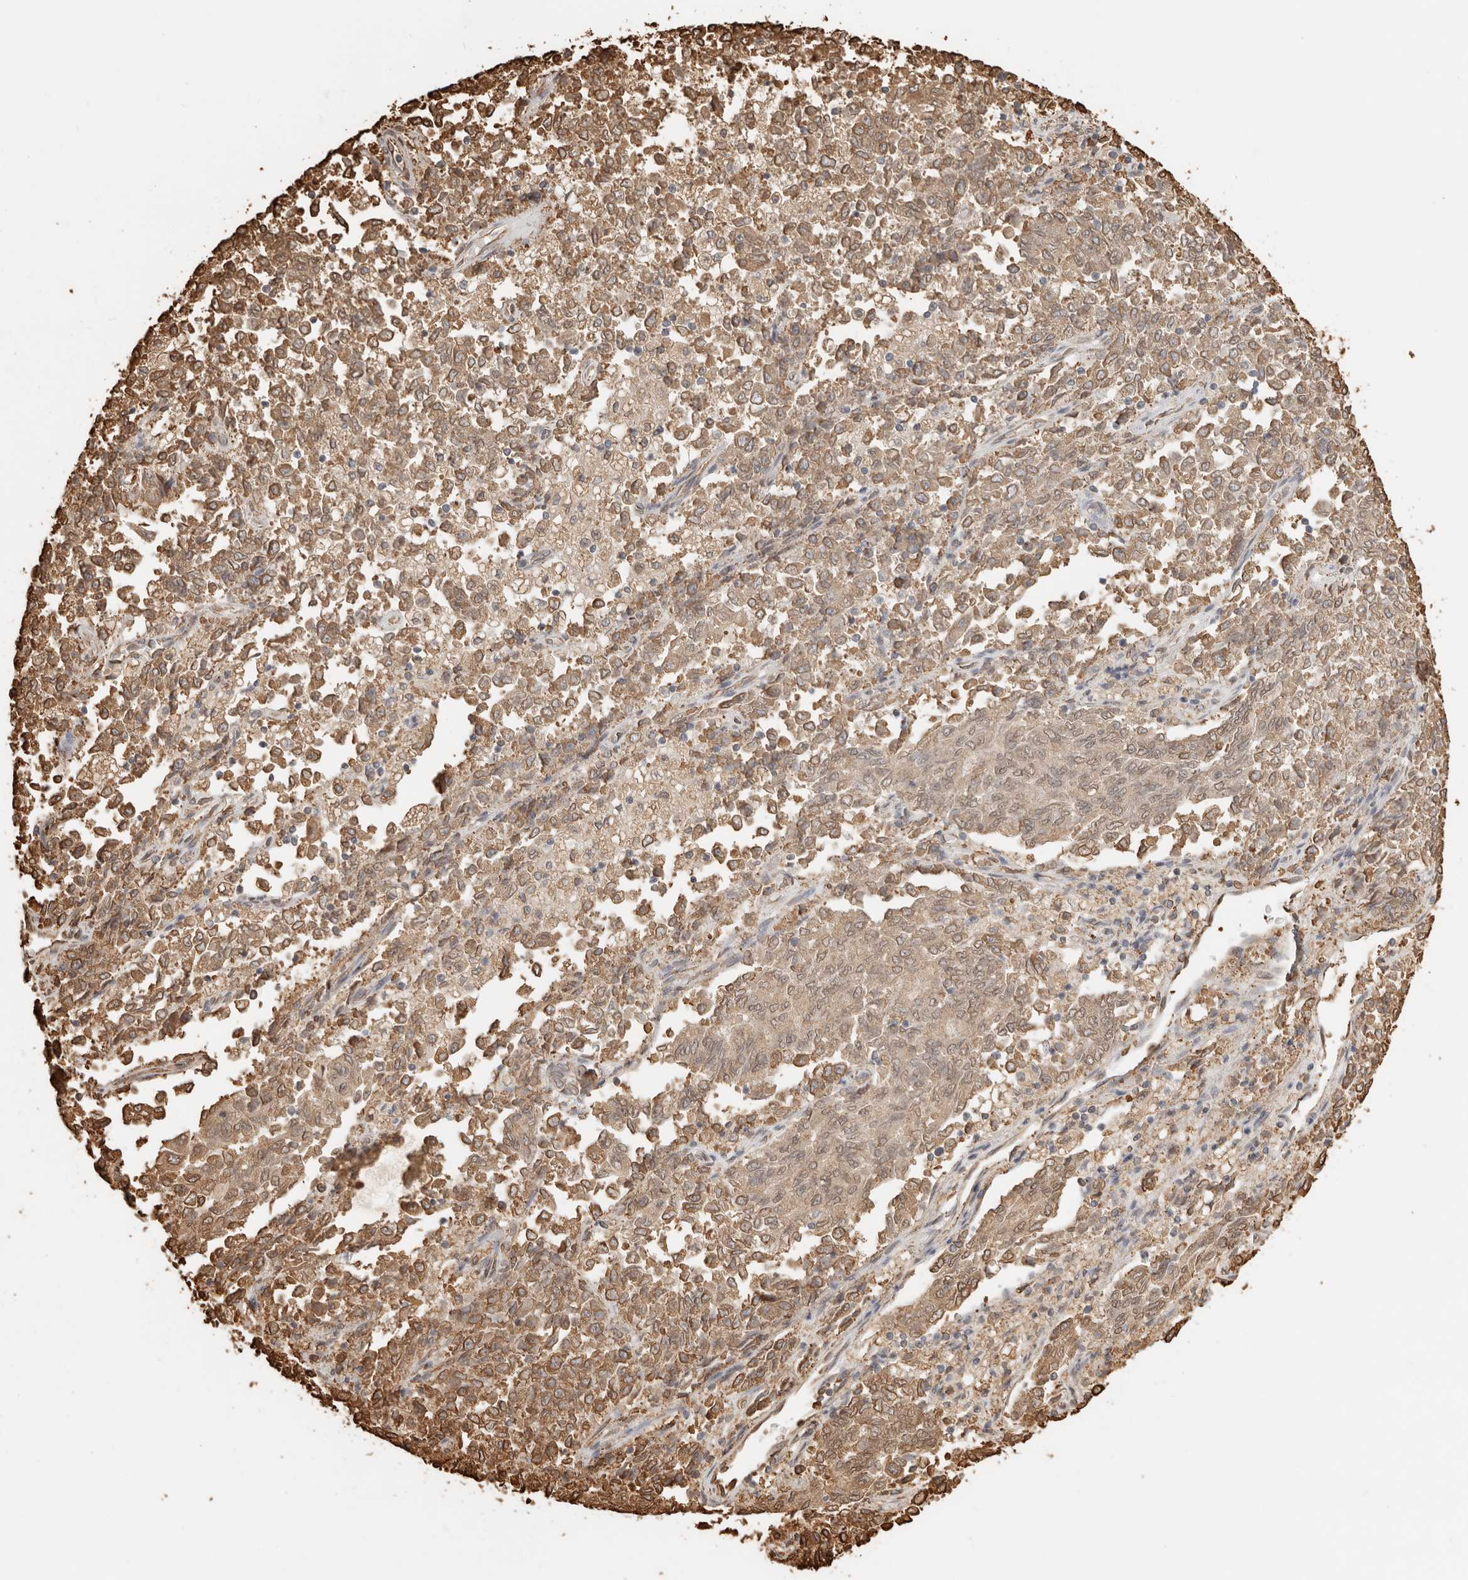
{"staining": {"intensity": "moderate", "quantity": ">75%", "location": "cytoplasmic/membranous,nuclear"}, "tissue": "endometrial cancer", "cell_type": "Tumor cells", "image_type": "cancer", "snomed": [{"axis": "morphology", "description": "Adenocarcinoma, NOS"}, {"axis": "topography", "description": "Endometrium"}], "caption": "Brown immunohistochemical staining in adenocarcinoma (endometrial) shows moderate cytoplasmic/membranous and nuclear staining in approximately >75% of tumor cells.", "gene": "ARHGEF10L", "patient": {"sex": "female", "age": 80}}